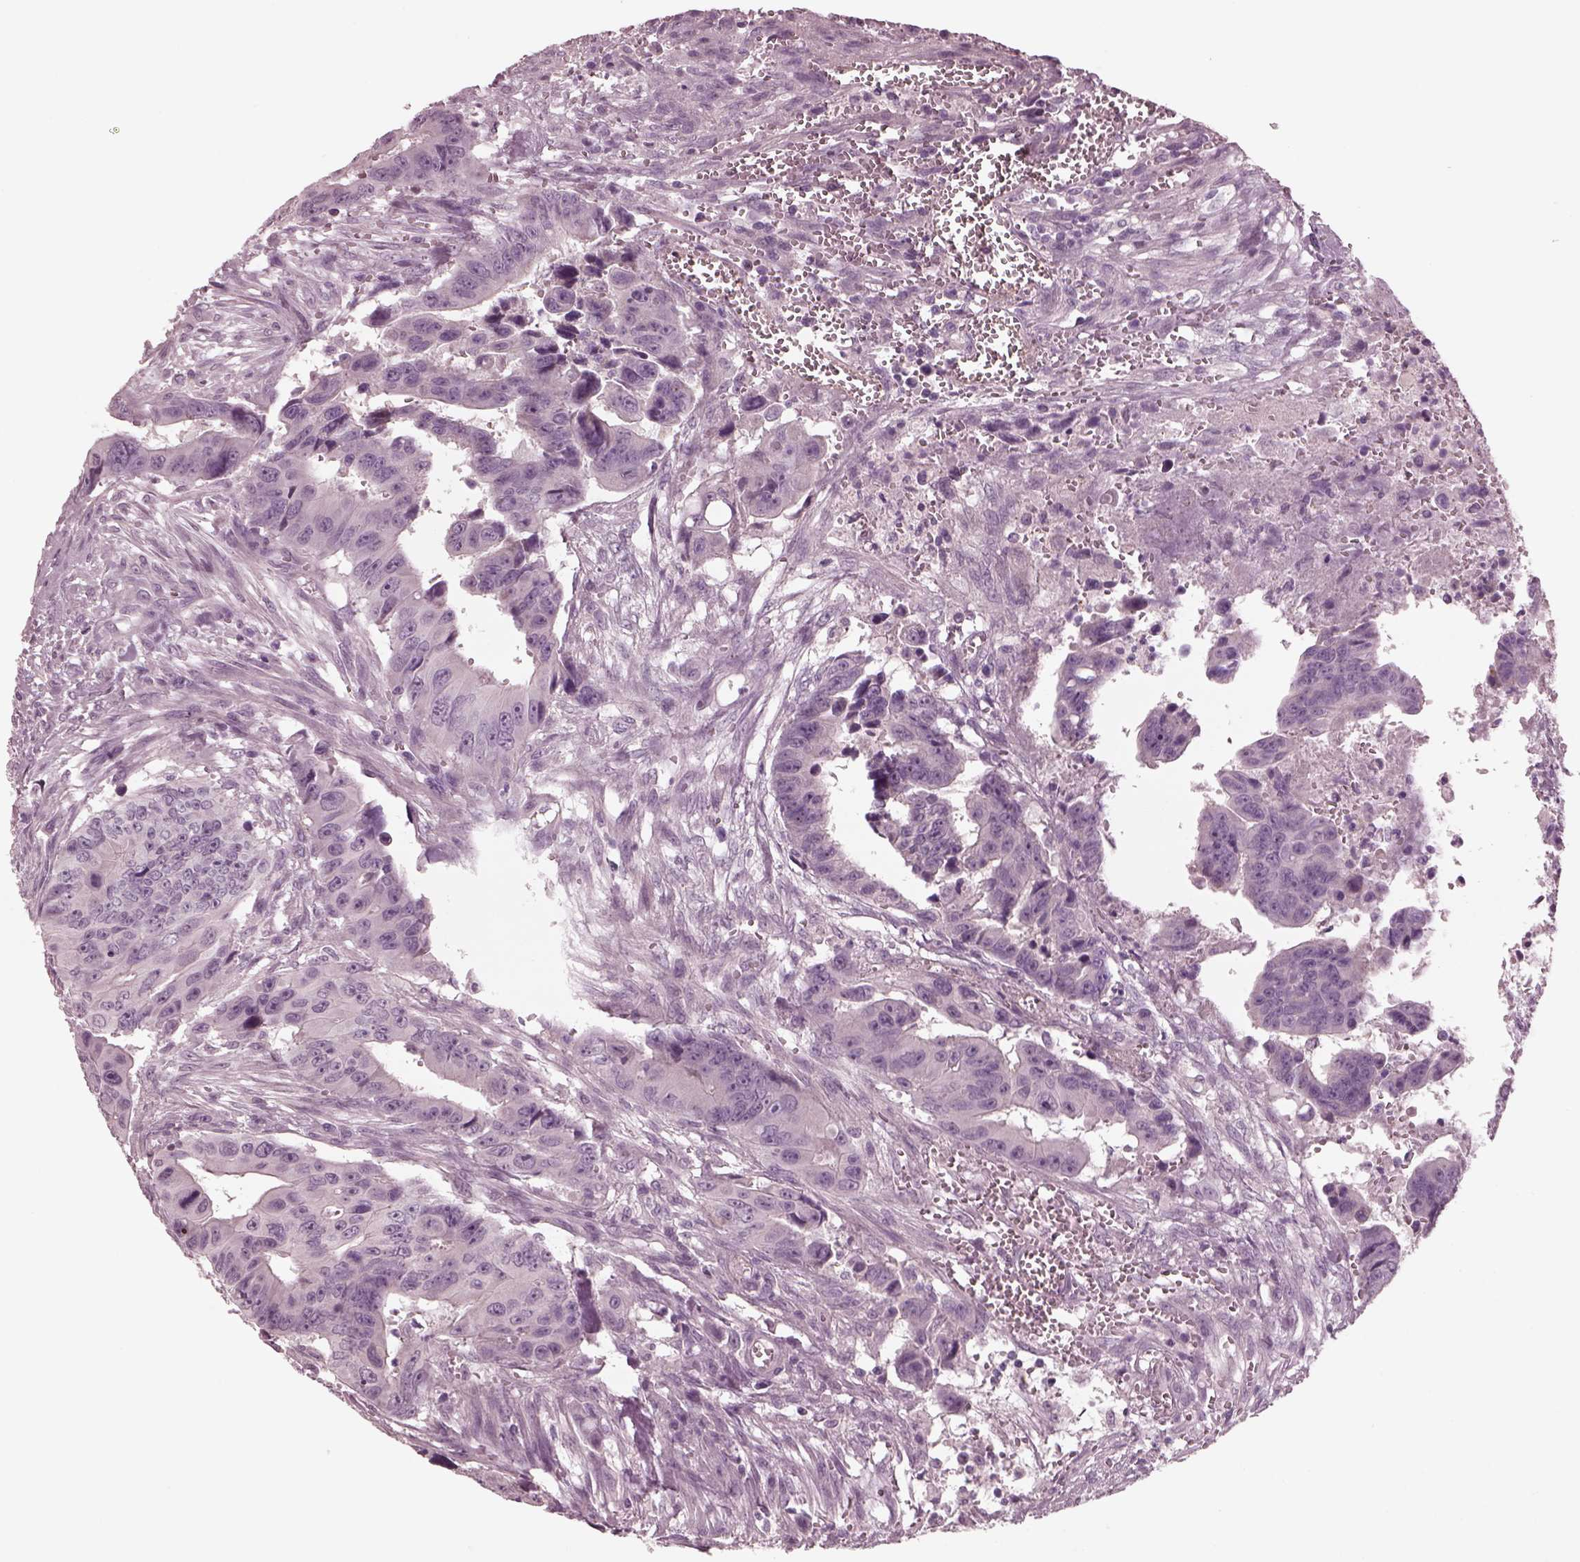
{"staining": {"intensity": "negative", "quantity": "none", "location": "none"}, "tissue": "colorectal cancer", "cell_type": "Tumor cells", "image_type": "cancer", "snomed": [{"axis": "morphology", "description": "Adenocarcinoma, NOS"}, {"axis": "topography", "description": "Colon"}], "caption": "An immunohistochemistry image of adenocarcinoma (colorectal) is shown. There is no staining in tumor cells of adenocarcinoma (colorectal).", "gene": "YY2", "patient": {"sex": "female", "age": 87}}